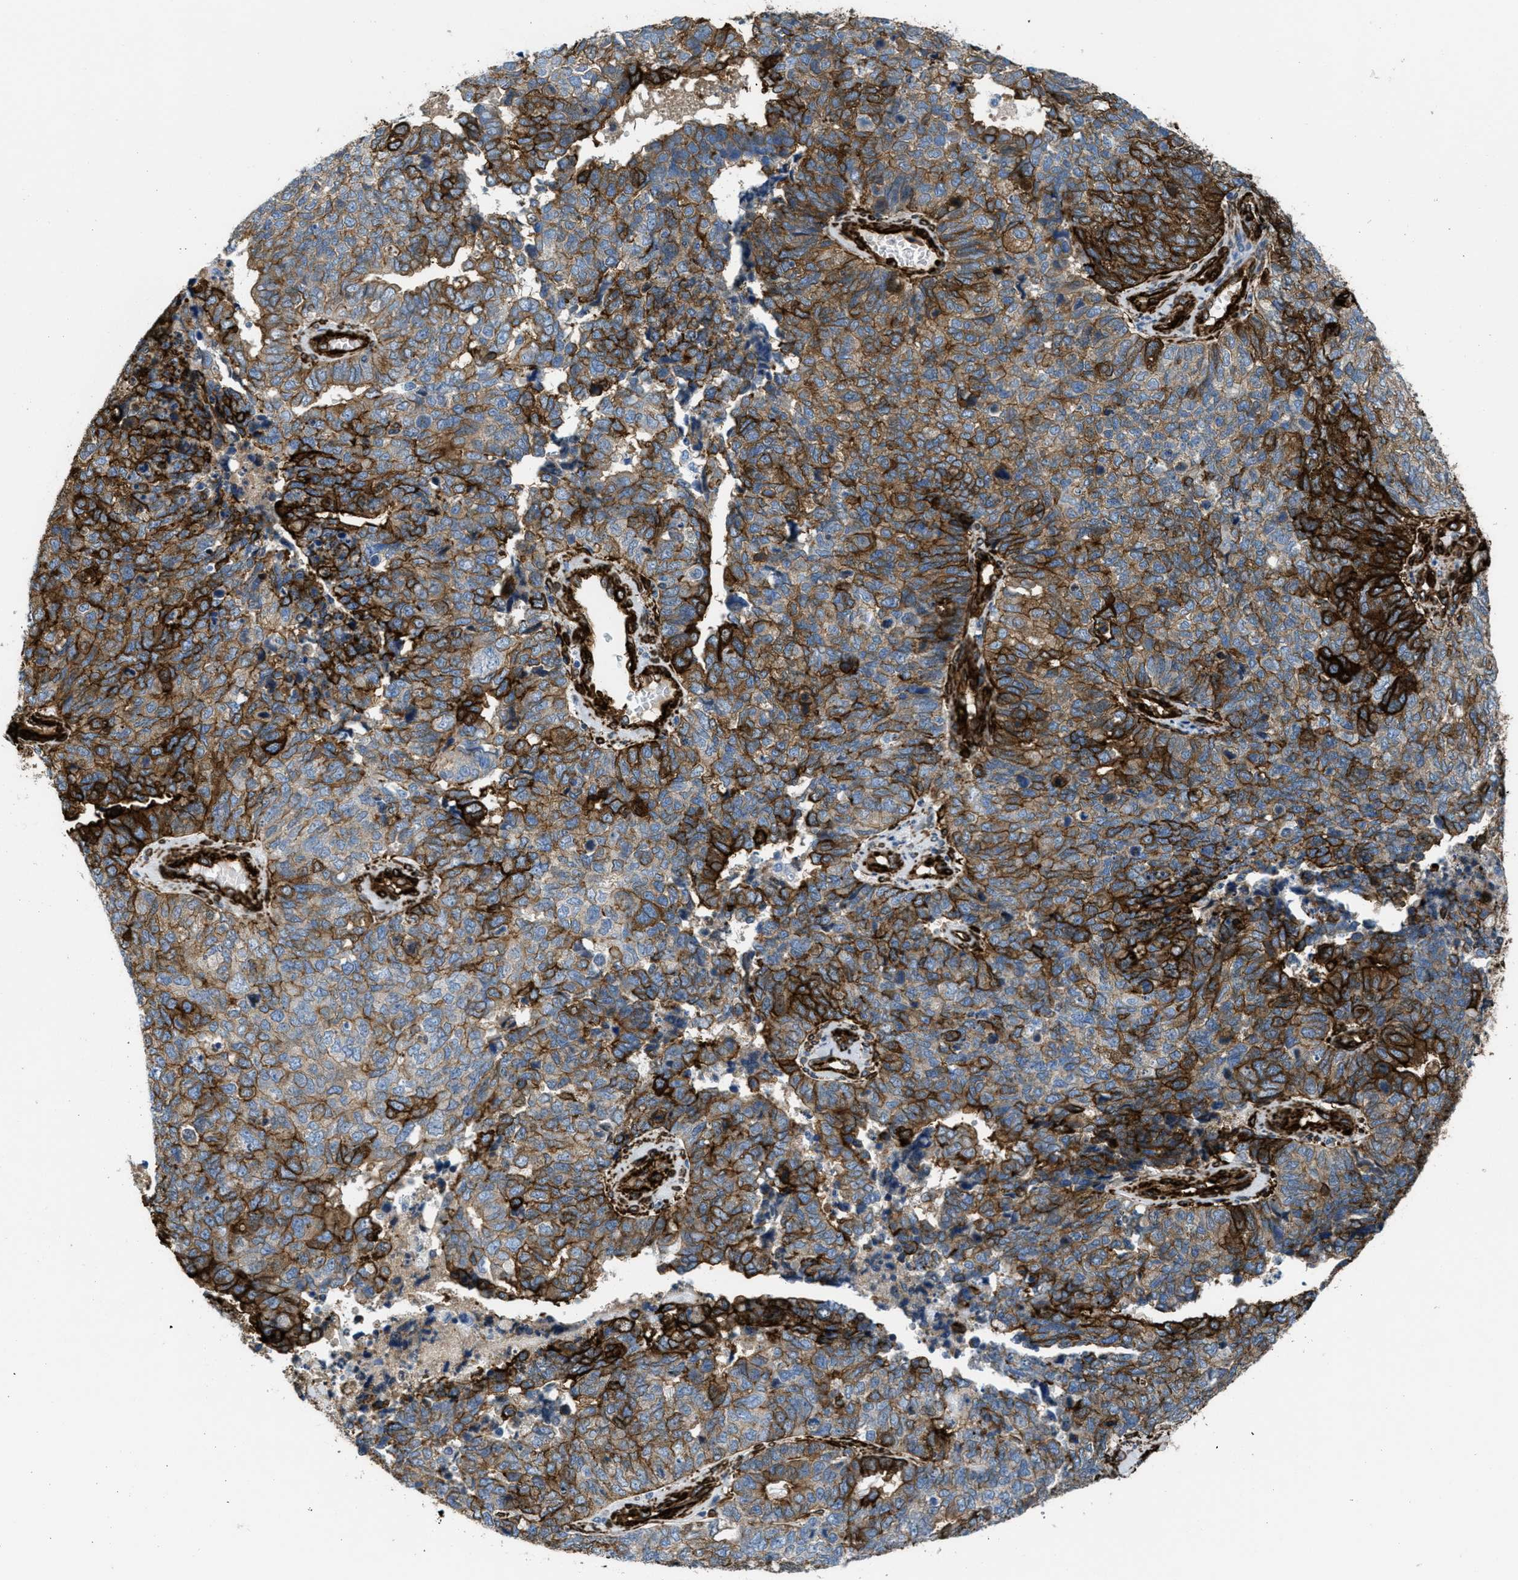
{"staining": {"intensity": "strong", "quantity": ">75%", "location": "cytoplasmic/membranous"}, "tissue": "cervical cancer", "cell_type": "Tumor cells", "image_type": "cancer", "snomed": [{"axis": "morphology", "description": "Squamous cell carcinoma, NOS"}, {"axis": "topography", "description": "Cervix"}], "caption": "Immunohistochemistry (IHC) image of human cervical cancer stained for a protein (brown), which shows high levels of strong cytoplasmic/membranous expression in approximately >75% of tumor cells.", "gene": "CALD1", "patient": {"sex": "female", "age": 63}}